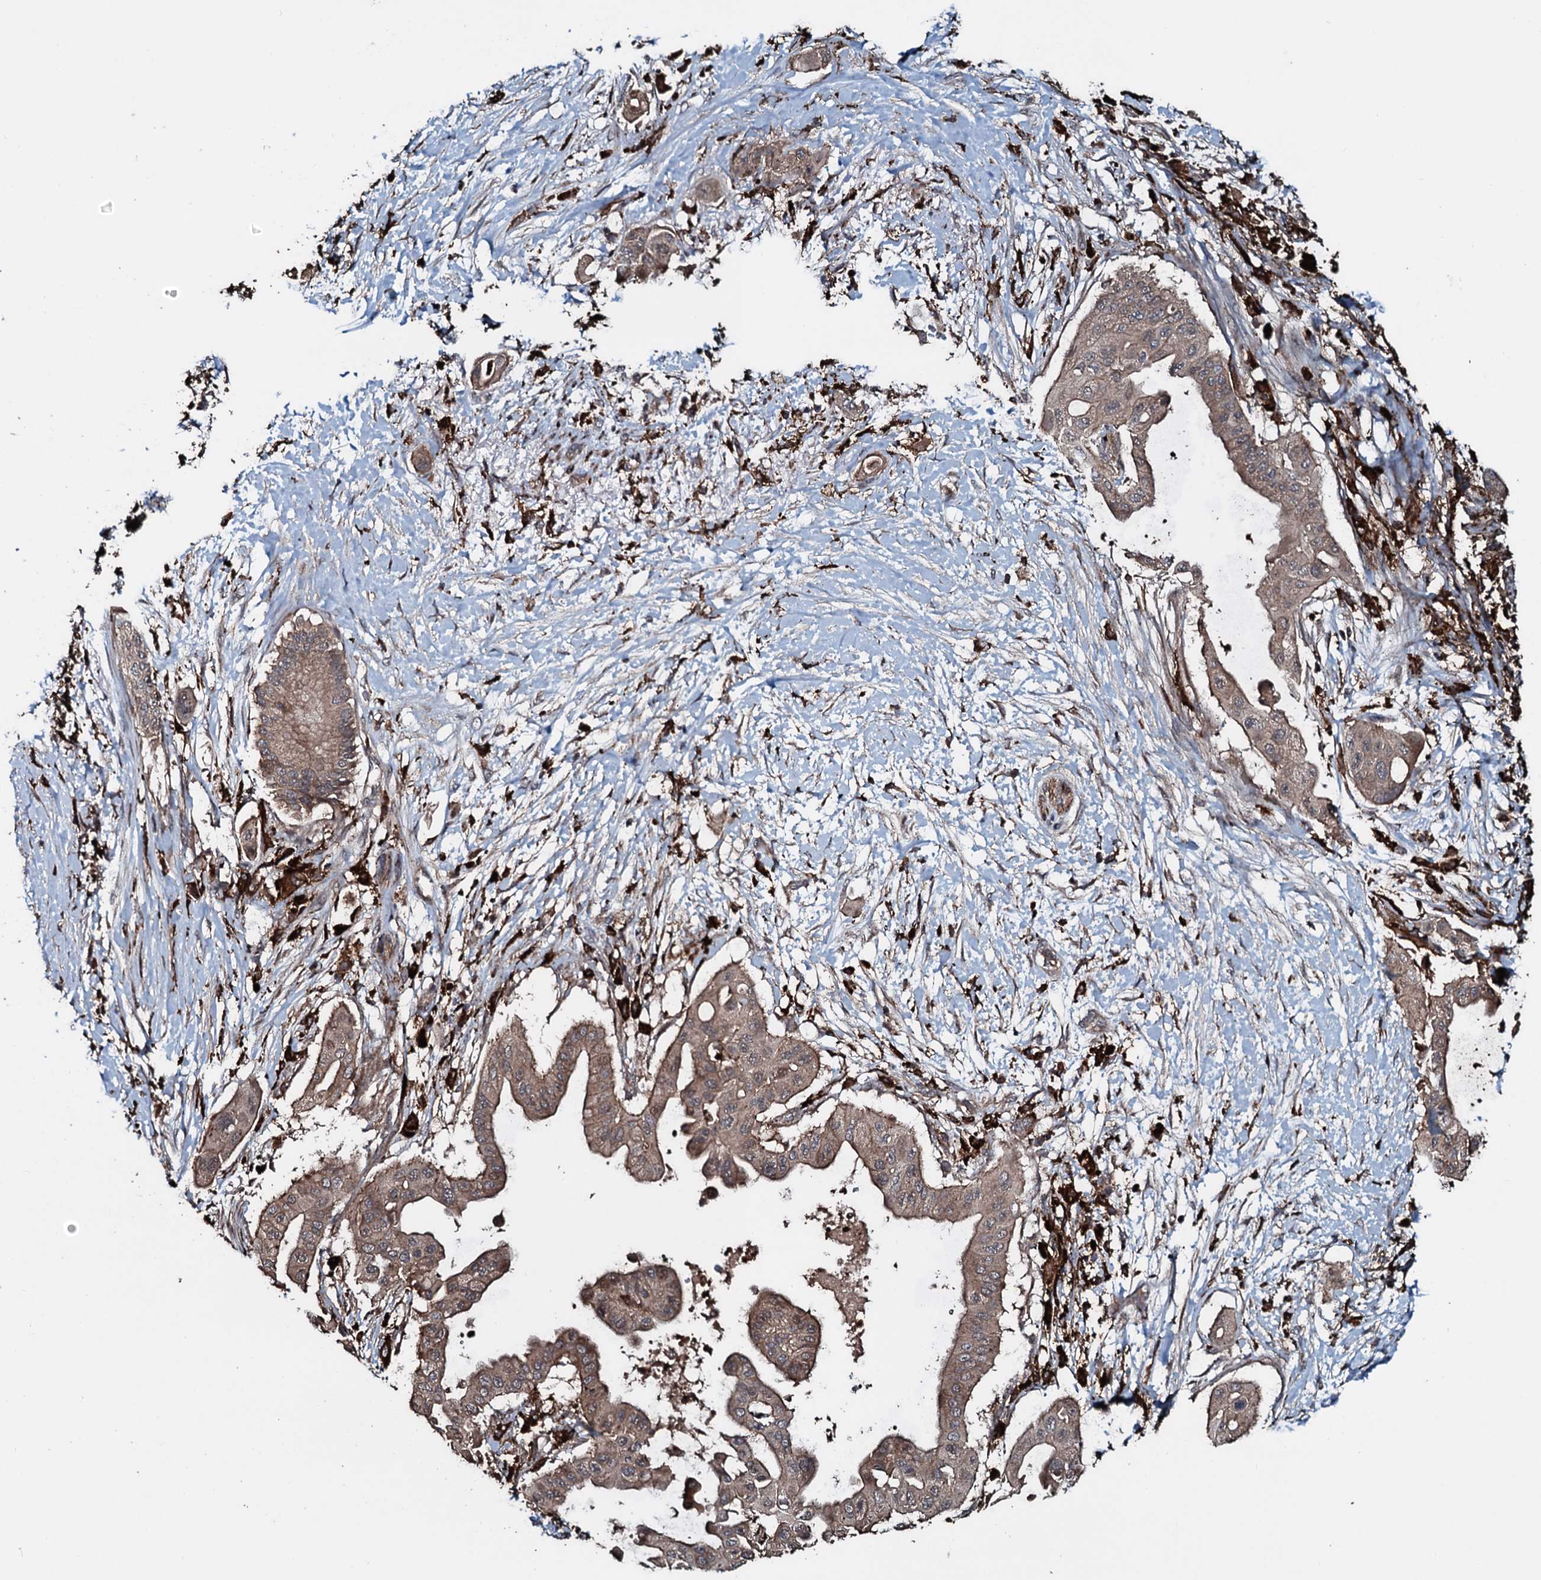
{"staining": {"intensity": "moderate", "quantity": ">75%", "location": "cytoplasmic/membranous"}, "tissue": "pancreatic cancer", "cell_type": "Tumor cells", "image_type": "cancer", "snomed": [{"axis": "morphology", "description": "Adenocarcinoma, NOS"}, {"axis": "topography", "description": "Pancreas"}], "caption": "There is medium levels of moderate cytoplasmic/membranous staining in tumor cells of pancreatic cancer (adenocarcinoma), as demonstrated by immunohistochemical staining (brown color).", "gene": "TPGS2", "patient": {"sex": "male", "age": 68}}